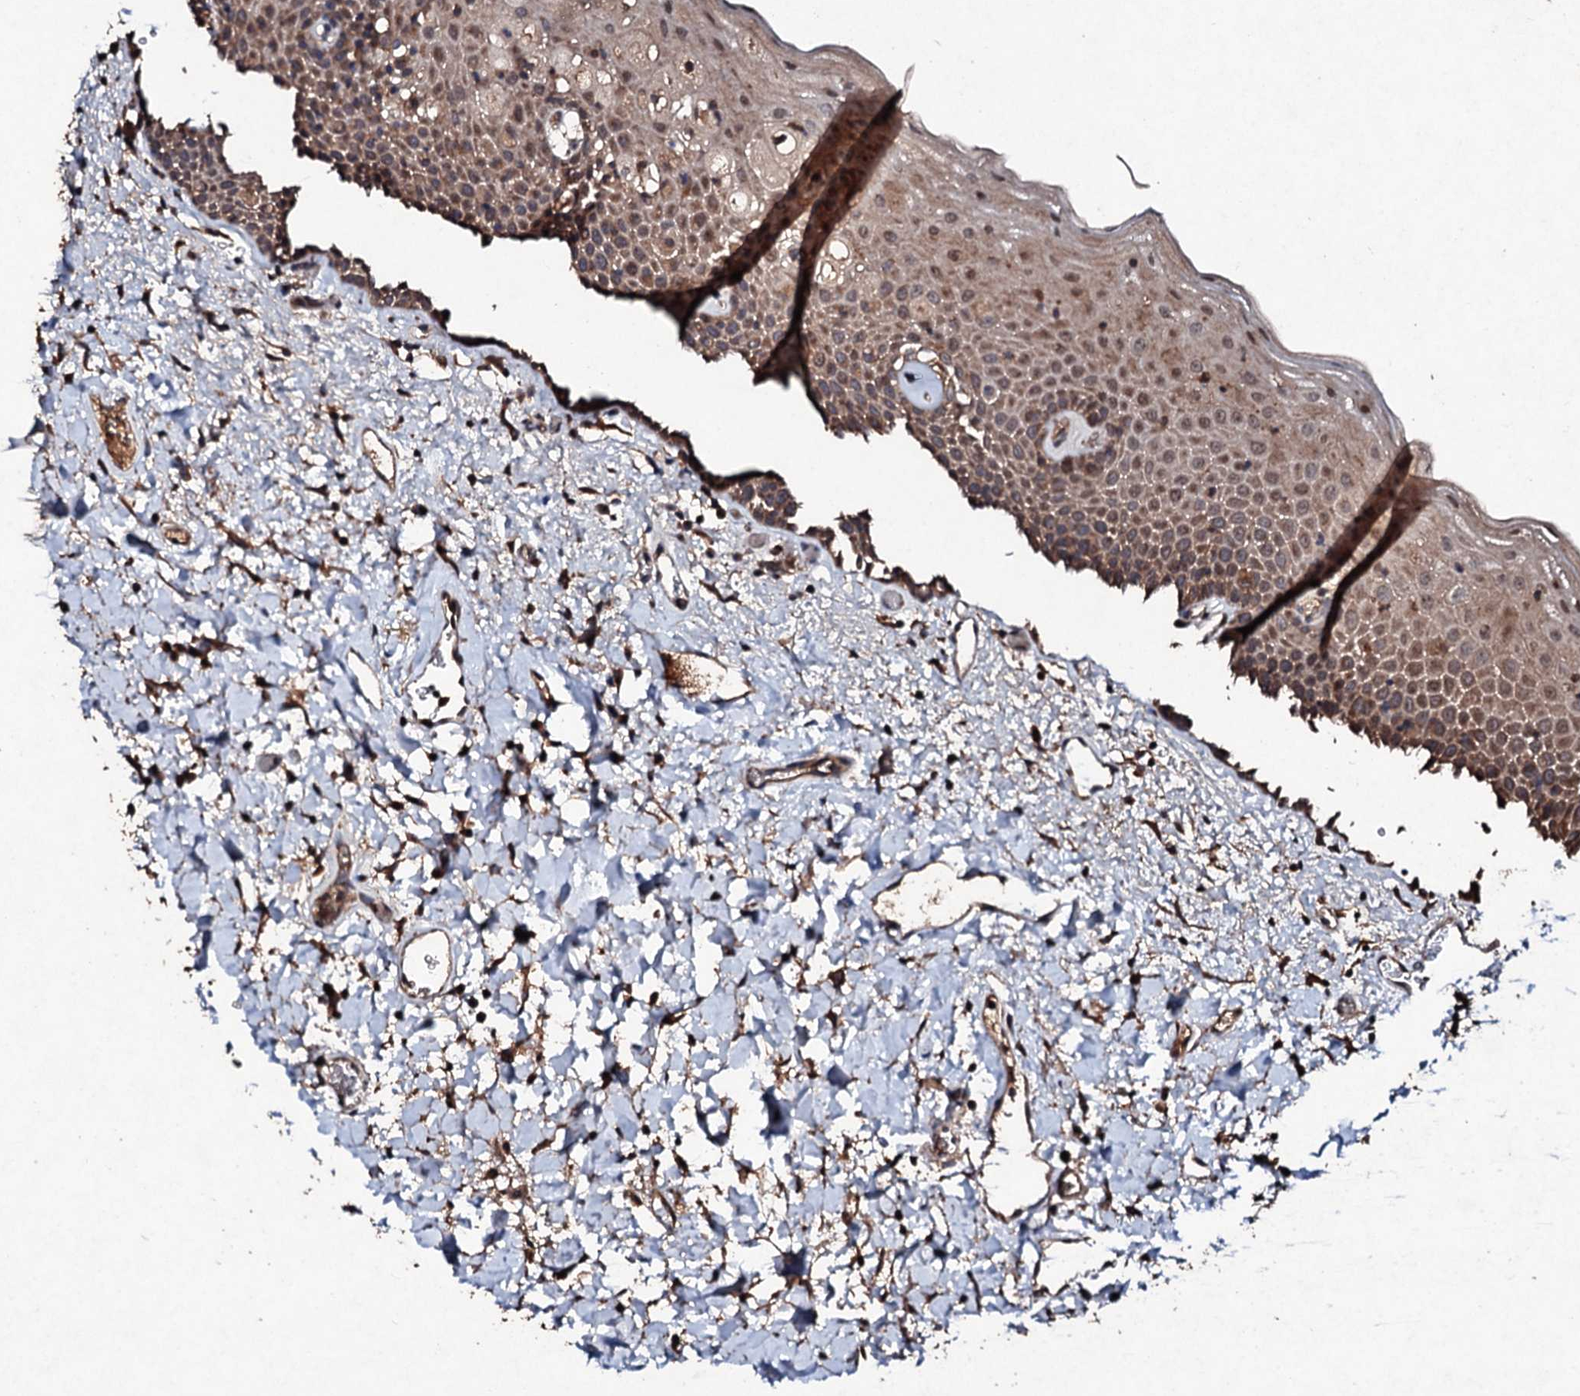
{"staining": {"intensity": "moderate", "quantity": ">75%", "location": "cytoplasmic/membranous"}, "tissue": "oral mucosa", "cell_type": "Squamous epithelial cells", "image_type": "normal", "snomed": [{"axis": "morphology", "description": "Normal tissue, NOS"}, {"axis": "topography", "description": "Oral tissue"}], "caption": "Moderate cytoplasmic/membranous positivity for a protein is appreciated in about >75% of squamous epithelial cells of normal oral mucosa using immunohistochemistry (IHC).", "gene": "KERA", "patient": {"sex": "male", "age": 74}}